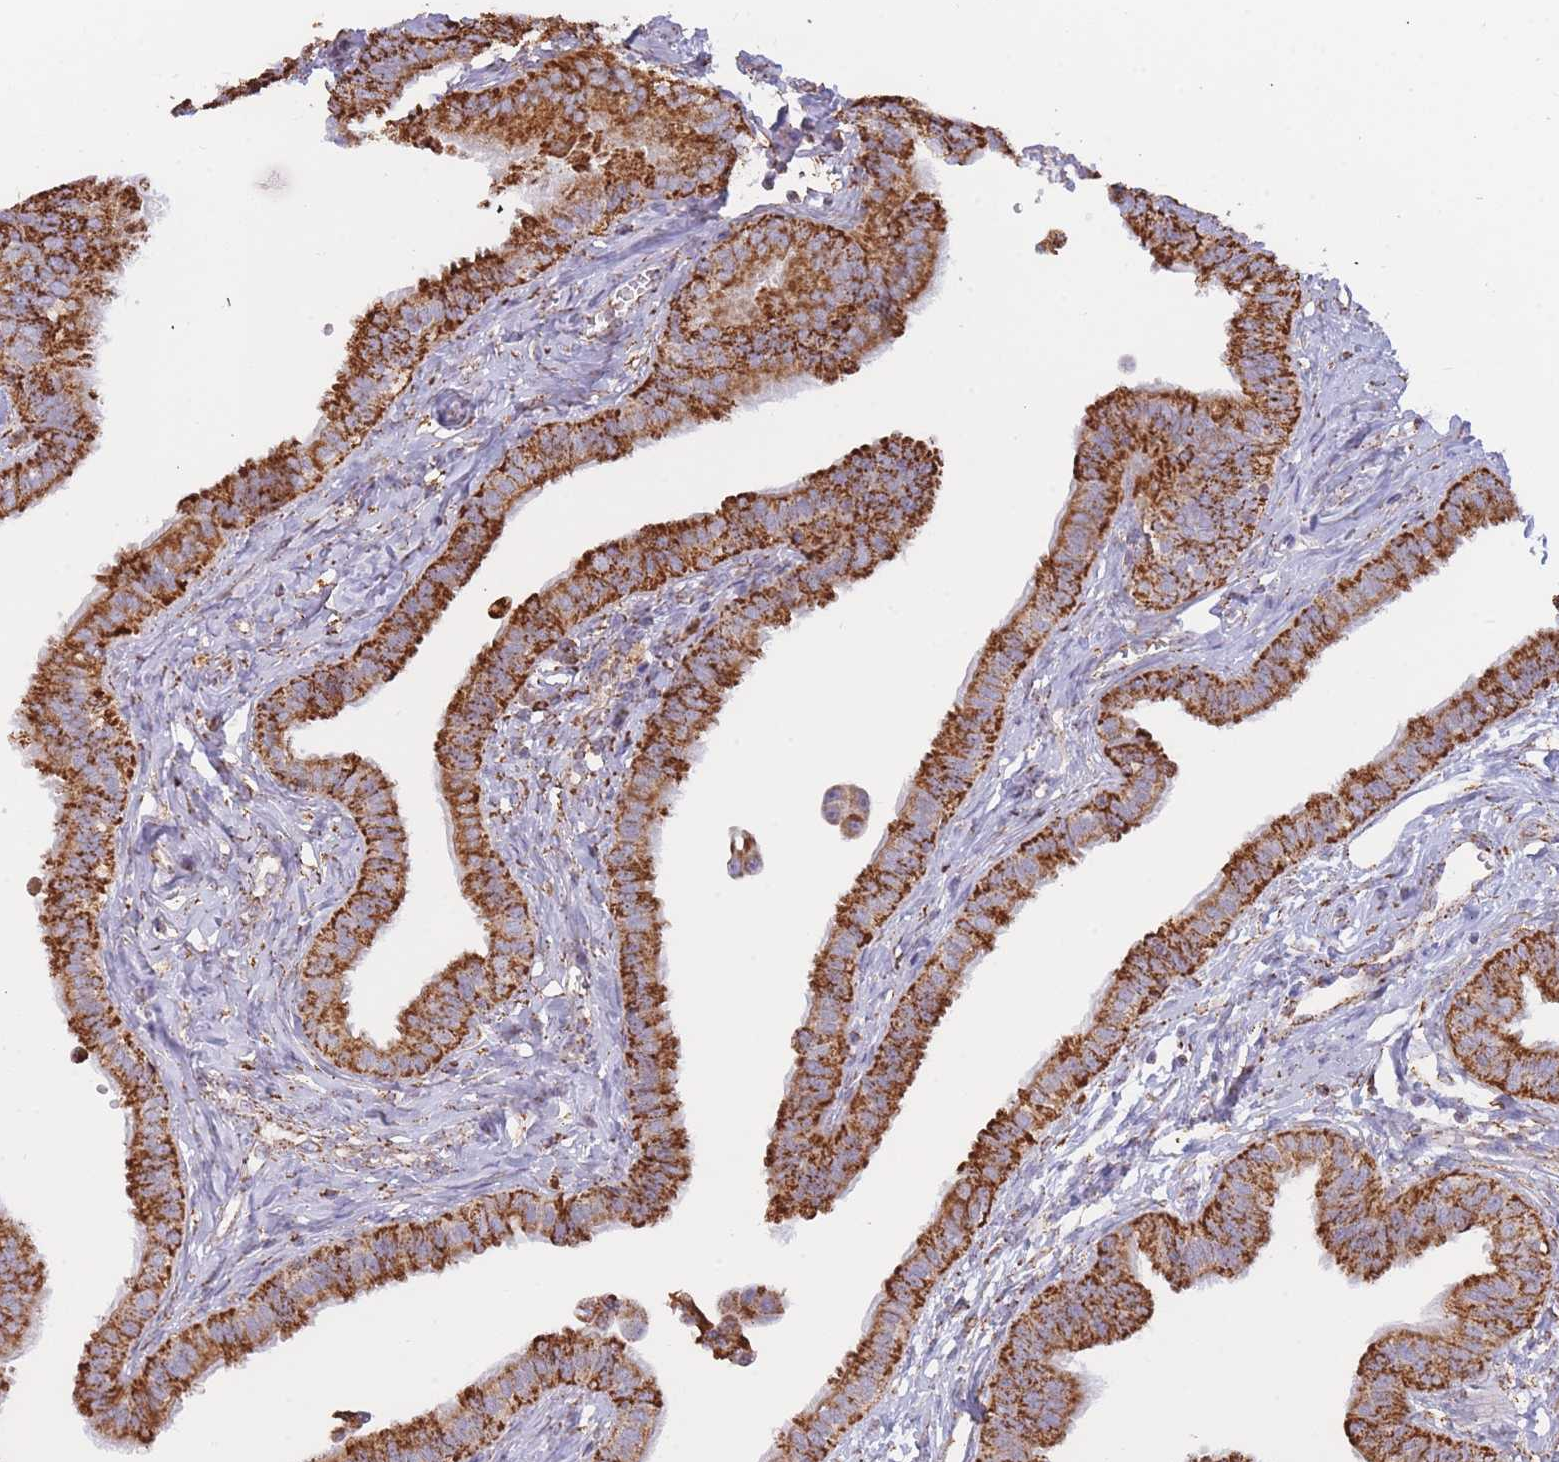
{"staining": {"intensity": "strong", "quantity": ">75%", "location": "cytoplasmic/membranous"}, "tissue": "fallopian tube", "cell_type": "Glandular cells", "image_type": "normal", "snomed": [{"axis": "morphology", "description": "Normal tissue, NOS"}, {"axis": "morphology", "description": "Carcinoma, NOS"}, {"axis": "topography", "description": "Fallopian tube"}, {"axis": "topography", "description": "Ovary"}], "caption": "This micrograph shows IHC staining of benign fallopian tube, with high strong cytoplasmic/membranous positivity in about >75% of glandular cells.", "gene": "MRPL17", "patient": {"sex": "female", "age": 59}}